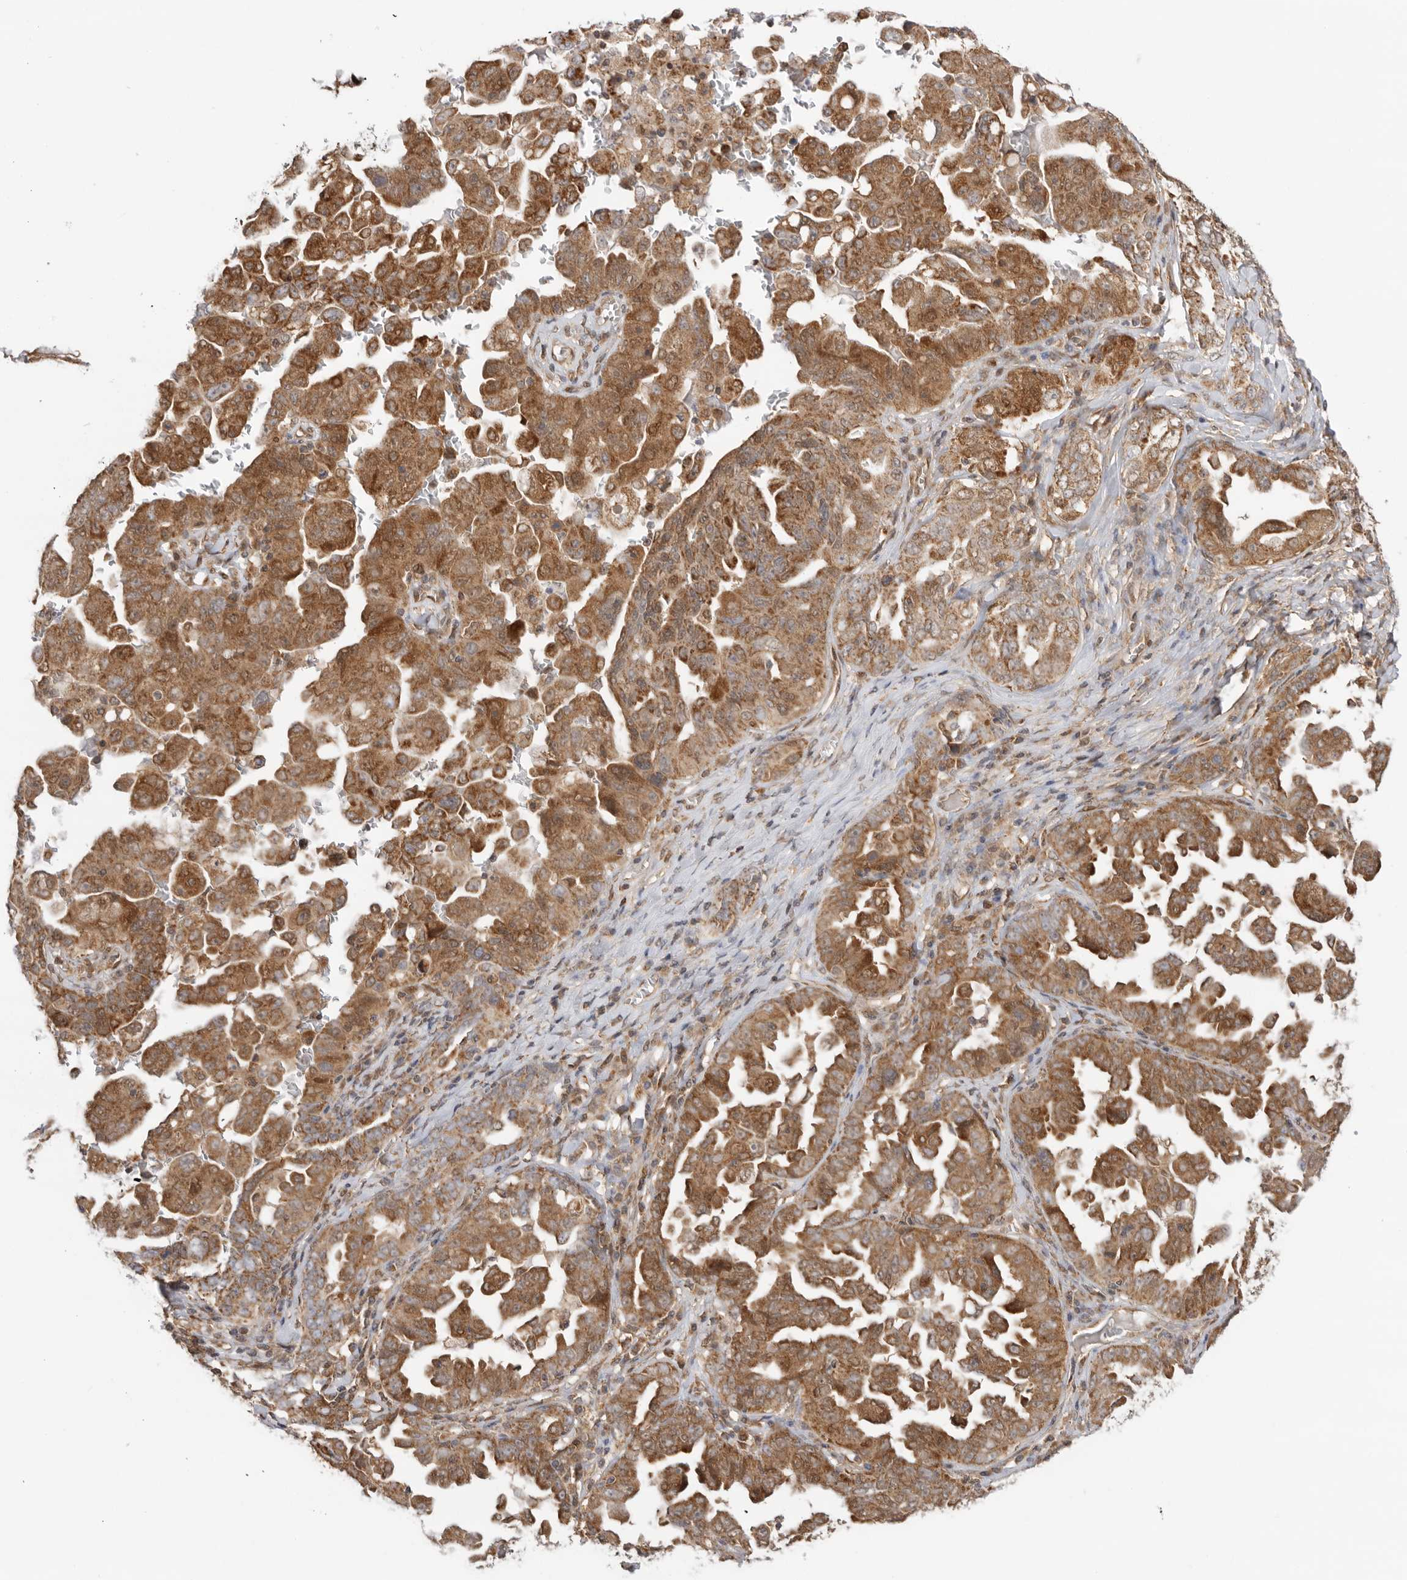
{"staining": {"intensity": "moderate", "quantity": ">75%", "location": "cytoplasmic/membranous"}, "tissue": "ovarian cancer", "cell_type": "Tumor cells", "image_type": "cancer", "snomed": [{"axis": "morphology", "description": "Carcinoma, endometroid"}, {"axis": "topography", "description": "Ovary"}], "caption": "Moderate cytoplasmic/membranous protein expression is appreciated in about >75% of tumor cells in ovarian endometroid carcinoma.", "gene": "DCAF8", "patient": {"sex": "female", "age": 62}}